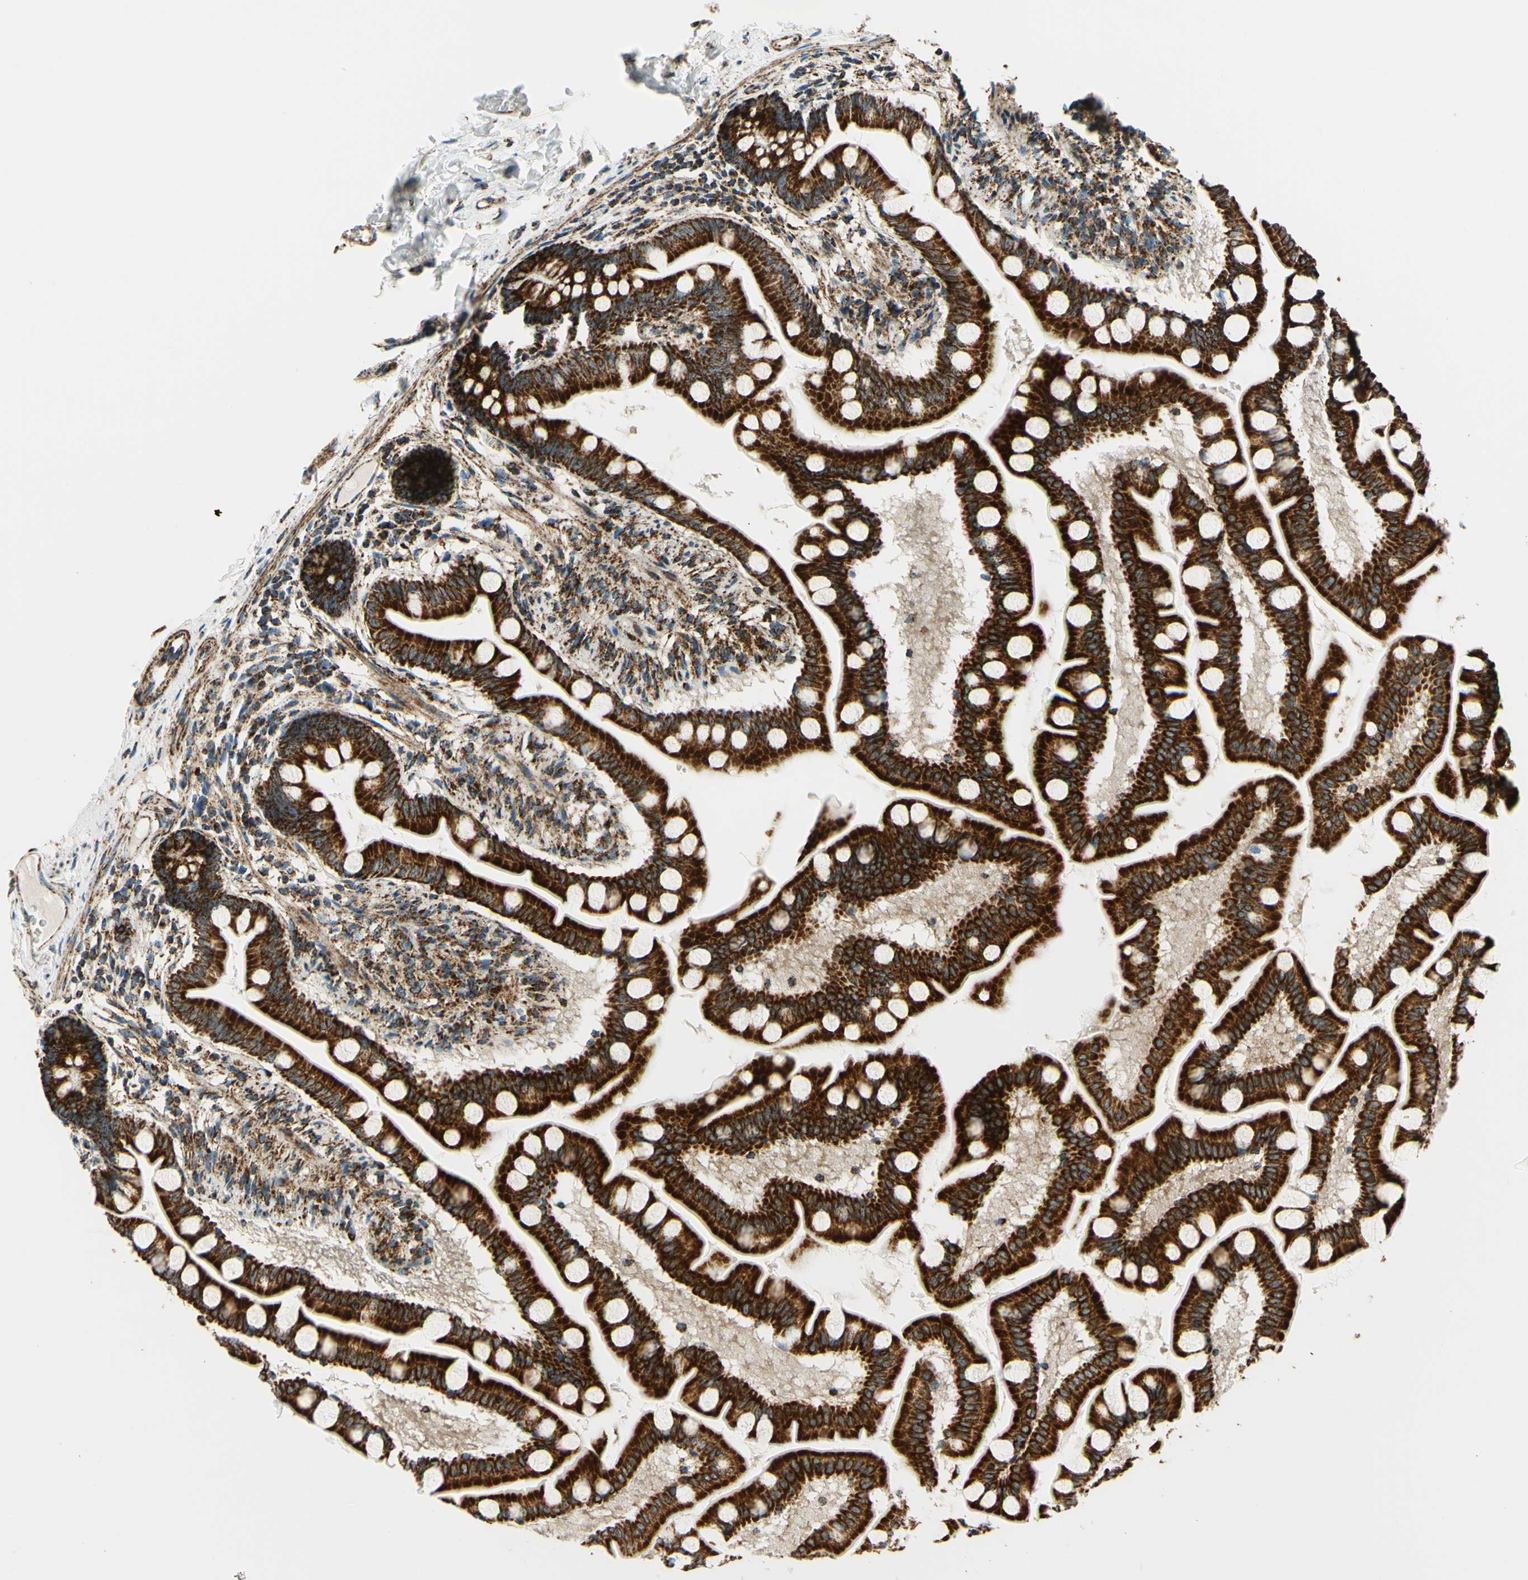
{"staining": {"intensity": "strong", "quantity": ">75%", "location": "cytoplasmic/membranous"}, "tissue": "small intestine", "cell_type": "Glandular cells", "image_type": "normal", "snomed": [{"axis": "morphology", "description": "Normal tissue, NOS"}, {"axis": "topography", "description": "Small intestine"}], "caption": "Immunohistochemical staining of unremarkable human small intestine displays >75% levels of strong cytoplasmic/membranous protein staining in approximately >75% of glandular cells.", "gene": "MAVS", "patient": {"sex": "male", "age": 41}}